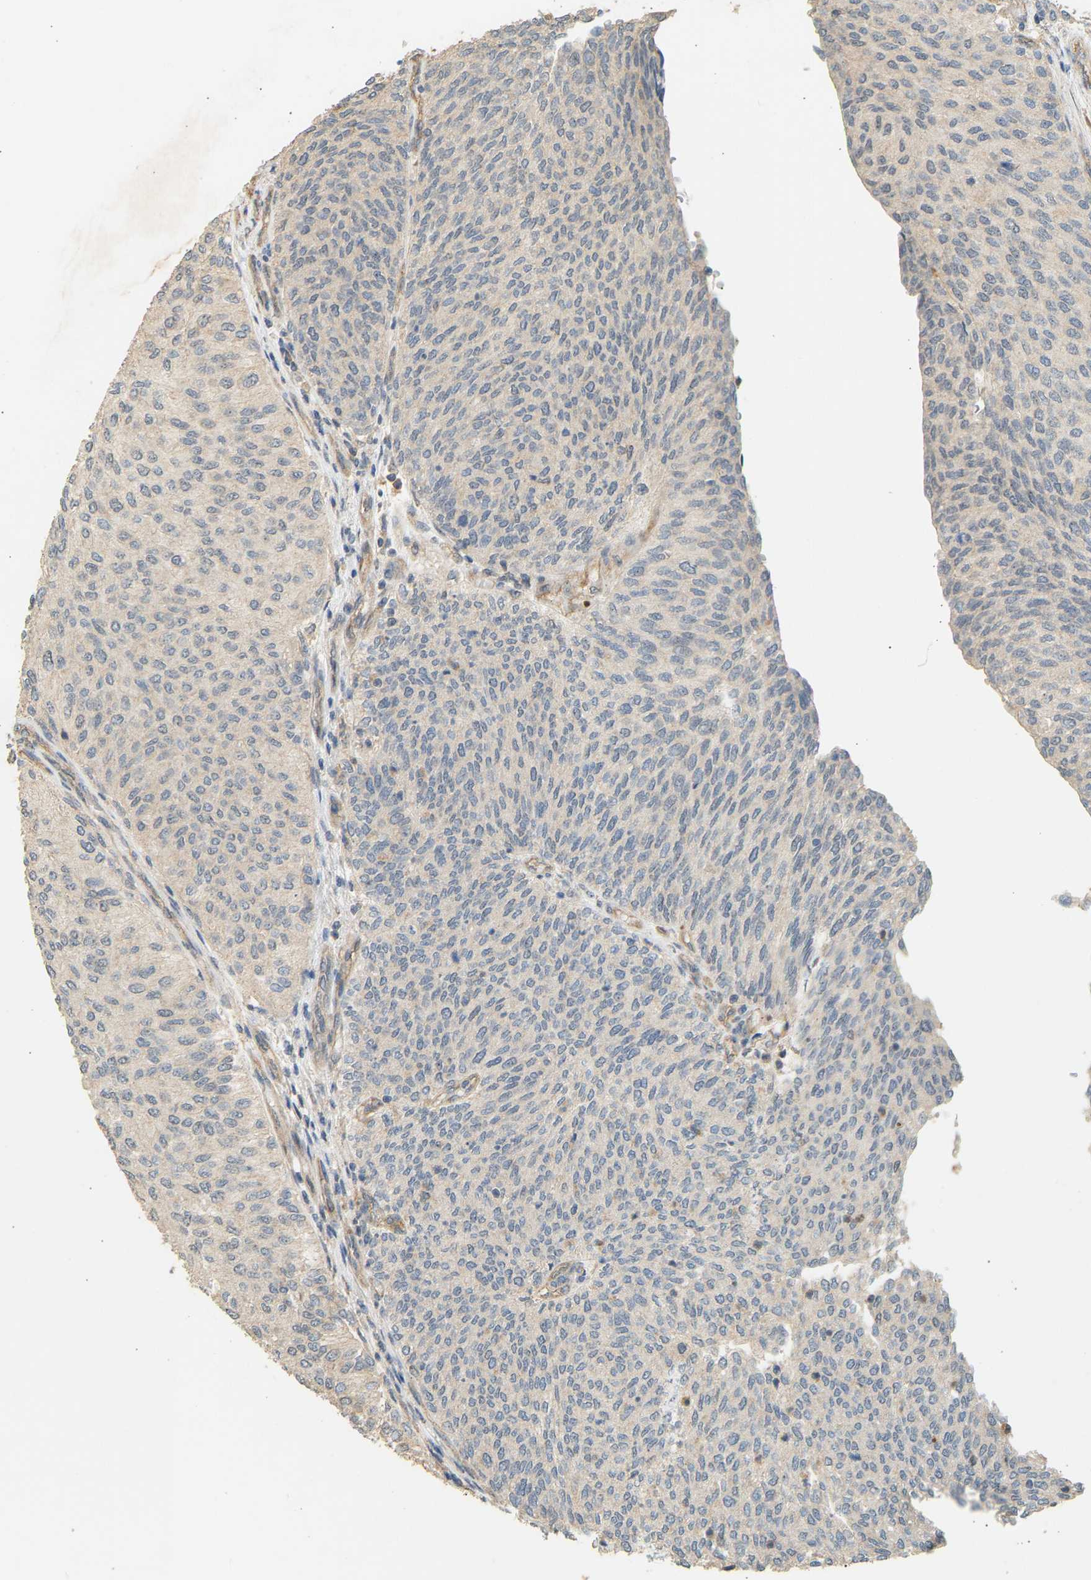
{"staining": {"intensity": "negative", "quantity": "none", "location": "none"}, "tissue": "urothelial cancer", "cell_type": "Tumor cells", "image_type": "cancer", "snomed": [{"axis": "morphology", "description": "Urothelial carcinoma, Low grade"}, {"axis": "topography", "description": "Urinary bladder"}], "caption": "Tumor cells are negative for protein expression in human urothelial cancer. (DAB immunohistochemistry (IHC) visualized using brightfield microscopy, high magnification).", "gene": "RGL1", "patient": {"sex": "female", "age": 79}}